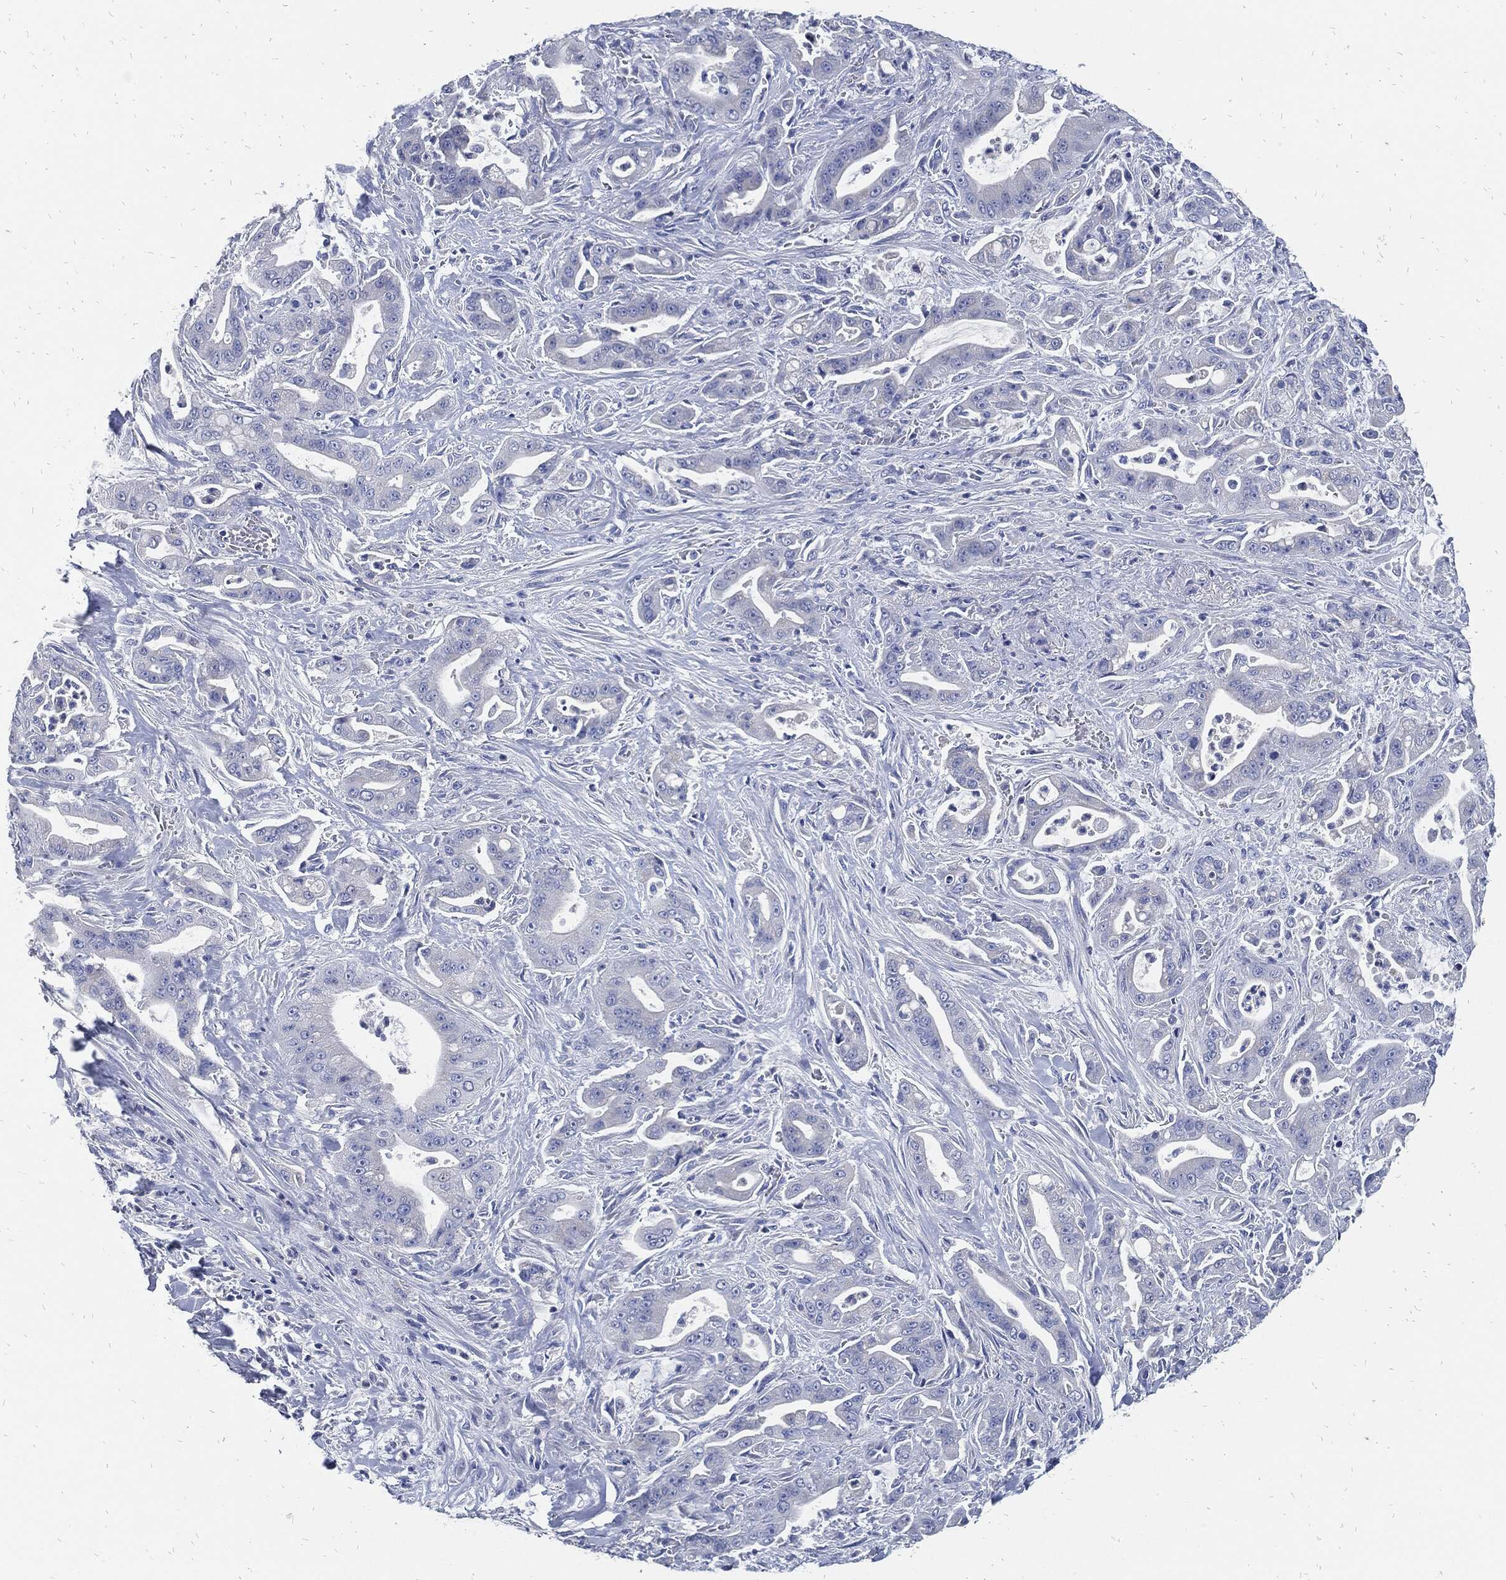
{"staining": {"intensity": "negative", "quantity": "none", "location": "none"}, "tissue": "pancreatic cancer", "cell_type": "Tumor cells", "image_type": "cancer", "snomed": [{"axis": "morphology", "description": "Normal tissue, NOS"}, {"axis": "morphology", "description": "Inflammation, NOS"}, {"axis": "morphology", "description": "Adenocarcinoma, NOS"}, {"axis": "topography", "description": "Pancreas"}], "caption": "Tumor cells are negative for brown protein staining in pancreatic adenocarcinoma.", "gene": "FABP4", "patient": {"sex": "male", "age": 57}}